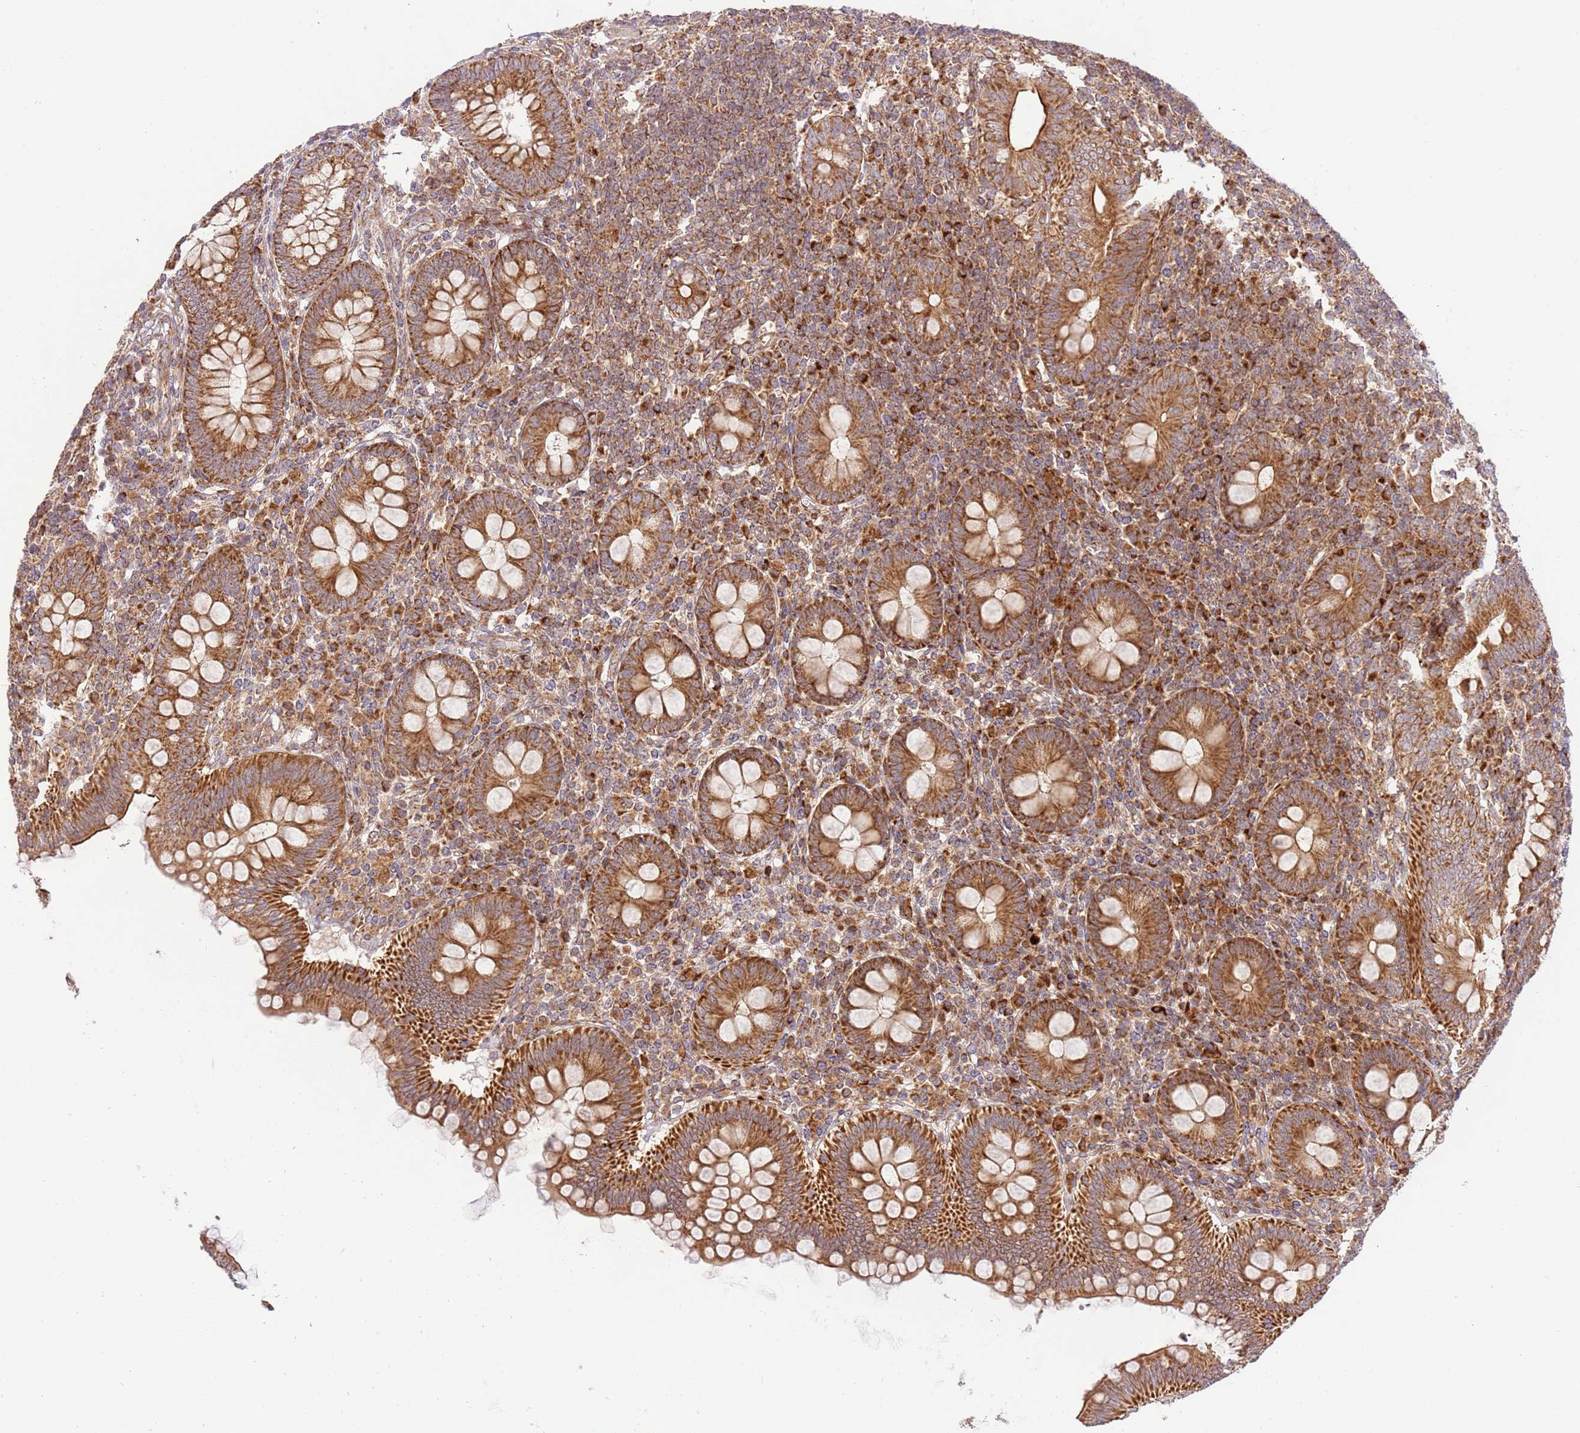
{"staining": {"intensity": "strong", "quantity": ">75%", "location": "cytoplasmic/membranous"}, "tissue": "appendix", "cell_type": "Glandular cells", "image_type": "normal", "snomed": [{"axis": "morphology", "description": "Normal tissue, NOS"}, {"axis": "topography", "description": "Appendix"}], "caption": "DAB (3,3'-diaminobenzidine) immunohistochemical staining of unremarkable appendix exhibits strong cytoplasmic/membranous protein staining in approximately >75% of glandular cells. The staining is performed using DAB (3,3'-diaminobenzidine) brown chromogen to label protein expression. The nuclei are counter-stained blue using hematoxylin.", "gene": "SPATA2L", "patient": {"sex": "male", "age": 14}}